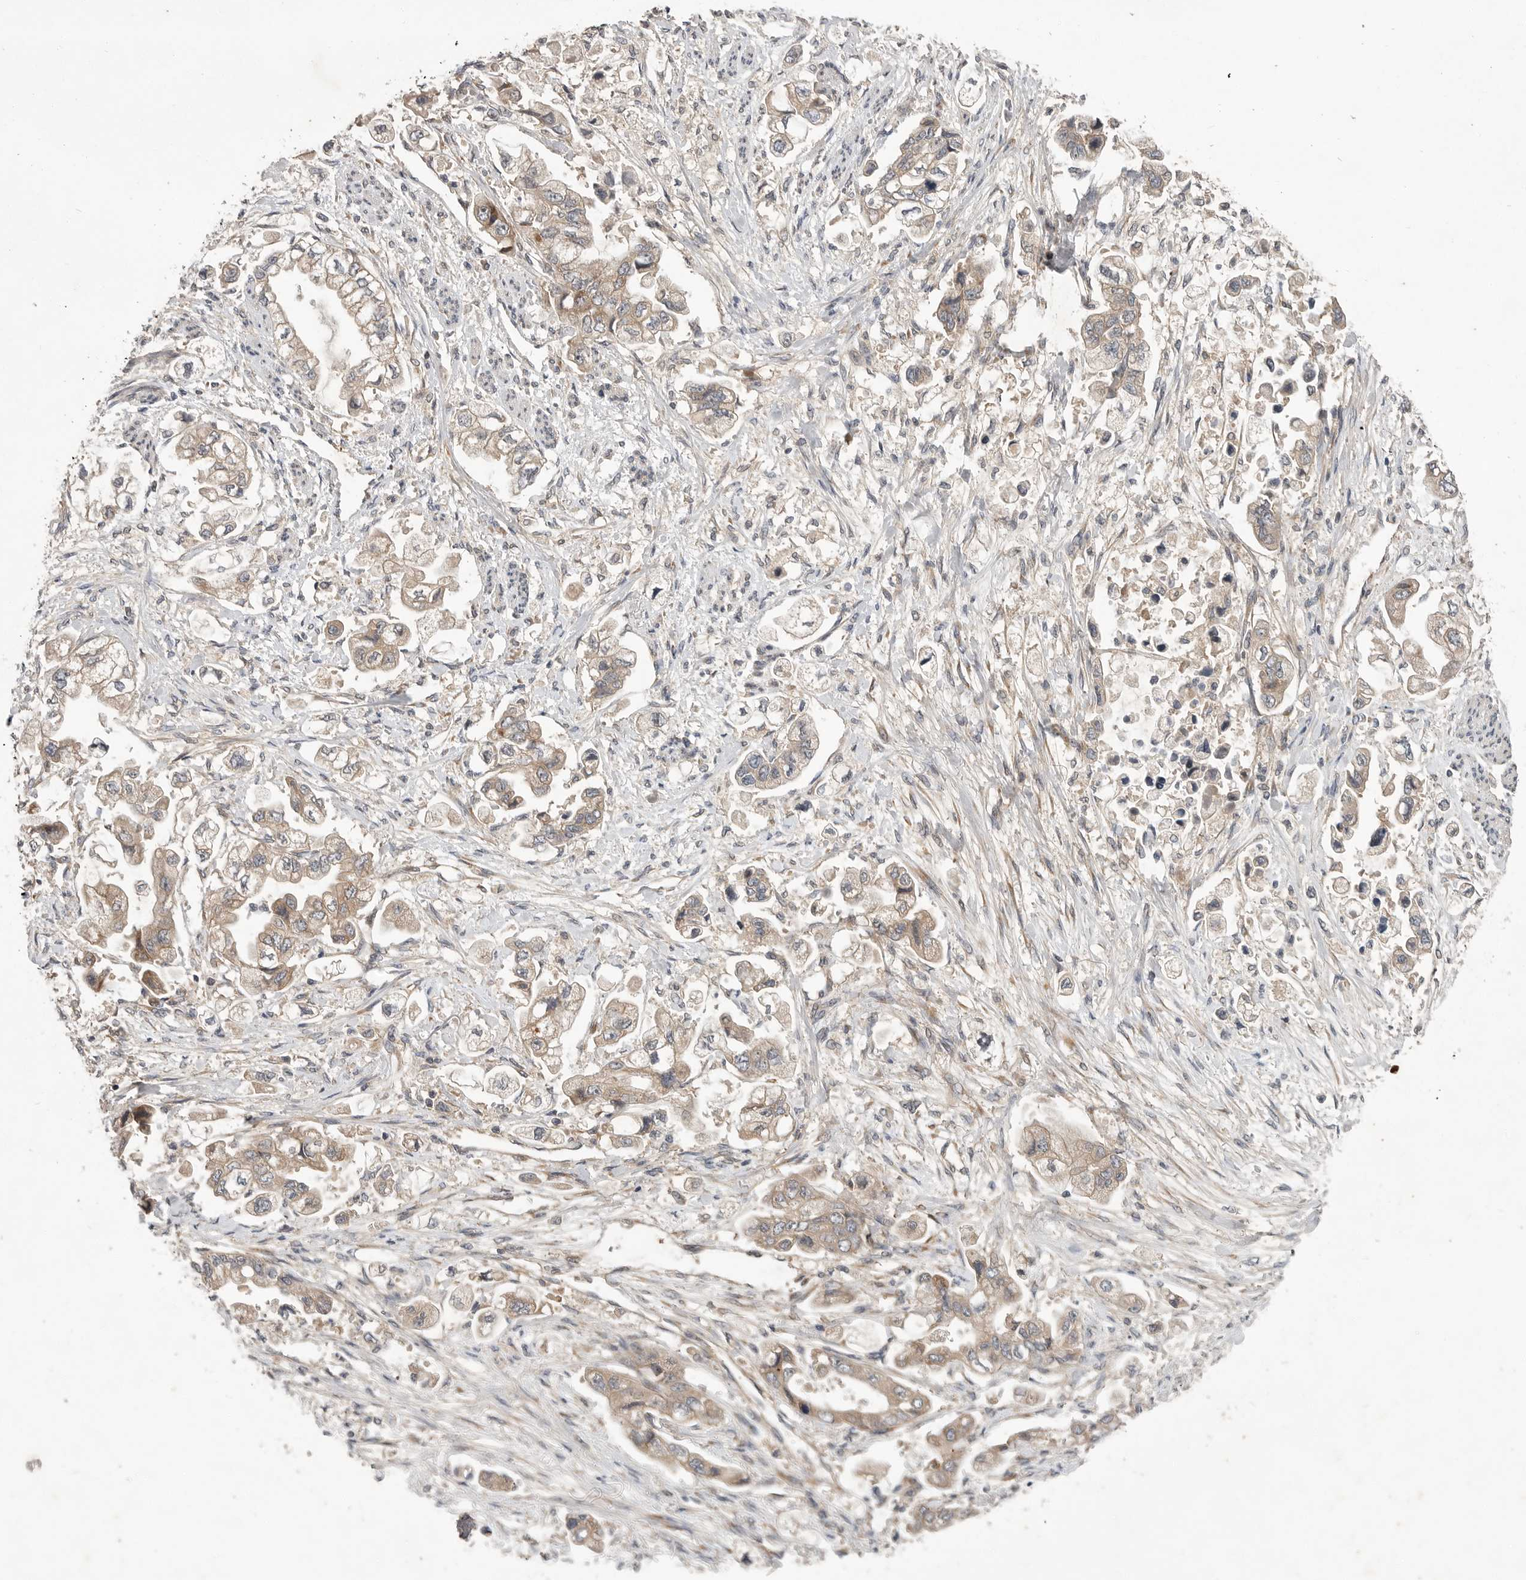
{"staining": {"intensity": "weak", "quantity": ">75%", "location": "cytoplasmic/membranous"}, "tissue": "stomach cancer", "cell_type": "Tumor cells", "image_type": "cancer", "snomed": [{"axis": "morphology", "description": "Adenocarcinoma, NOS"}, {"axis": "topography", "description": "Stomach"}], "caption": "Human adenocarcinoma (stomach) stained for a protein (brown) shows weak cytoplasmic/membranous positive positivity in about >75% of tumor cells.", "gene": "OSBPL9", "patient": {"sex": "male", "age": 62}}